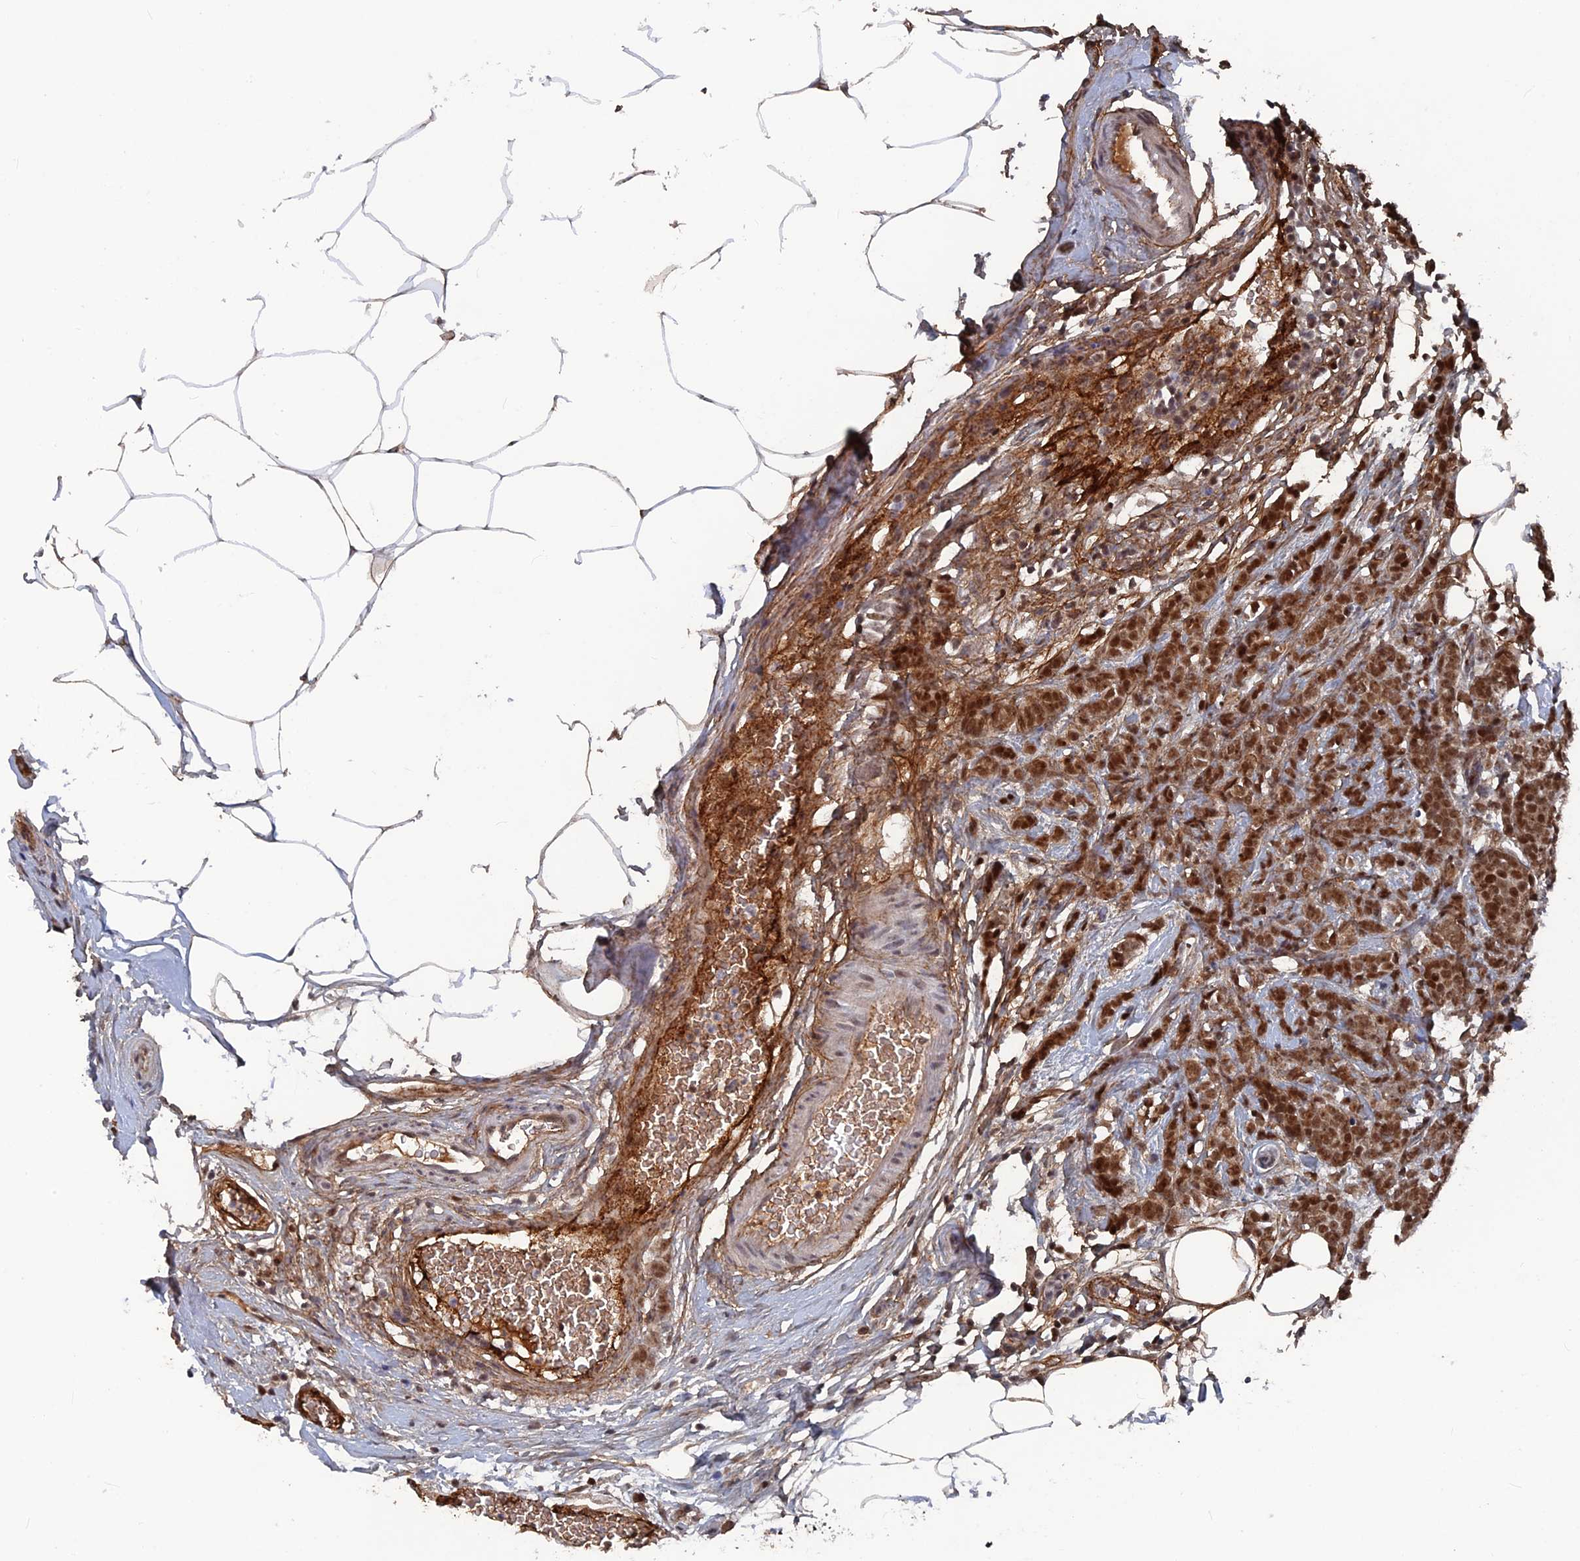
{"staining": {"intensity": "strong", "quantity": ">75%", "location": "cytoplasmic/membranous,nuclear"}, "tissue": "breast cancer", "cell_type": "Tumor cells", "image_type": "cancer", "snomed": [{"axis": "morphology", "description": "Lobular carcinoma"}, {"axis": "topography", "description": "Breast"}], "caption": "Tumor cells reveal strong cytoplasmic/membranous and nuclear staining in about >75% of cells in breast cancer.", "gene": "SH3D21", "patient": {"sex": "female", "age": 58}}